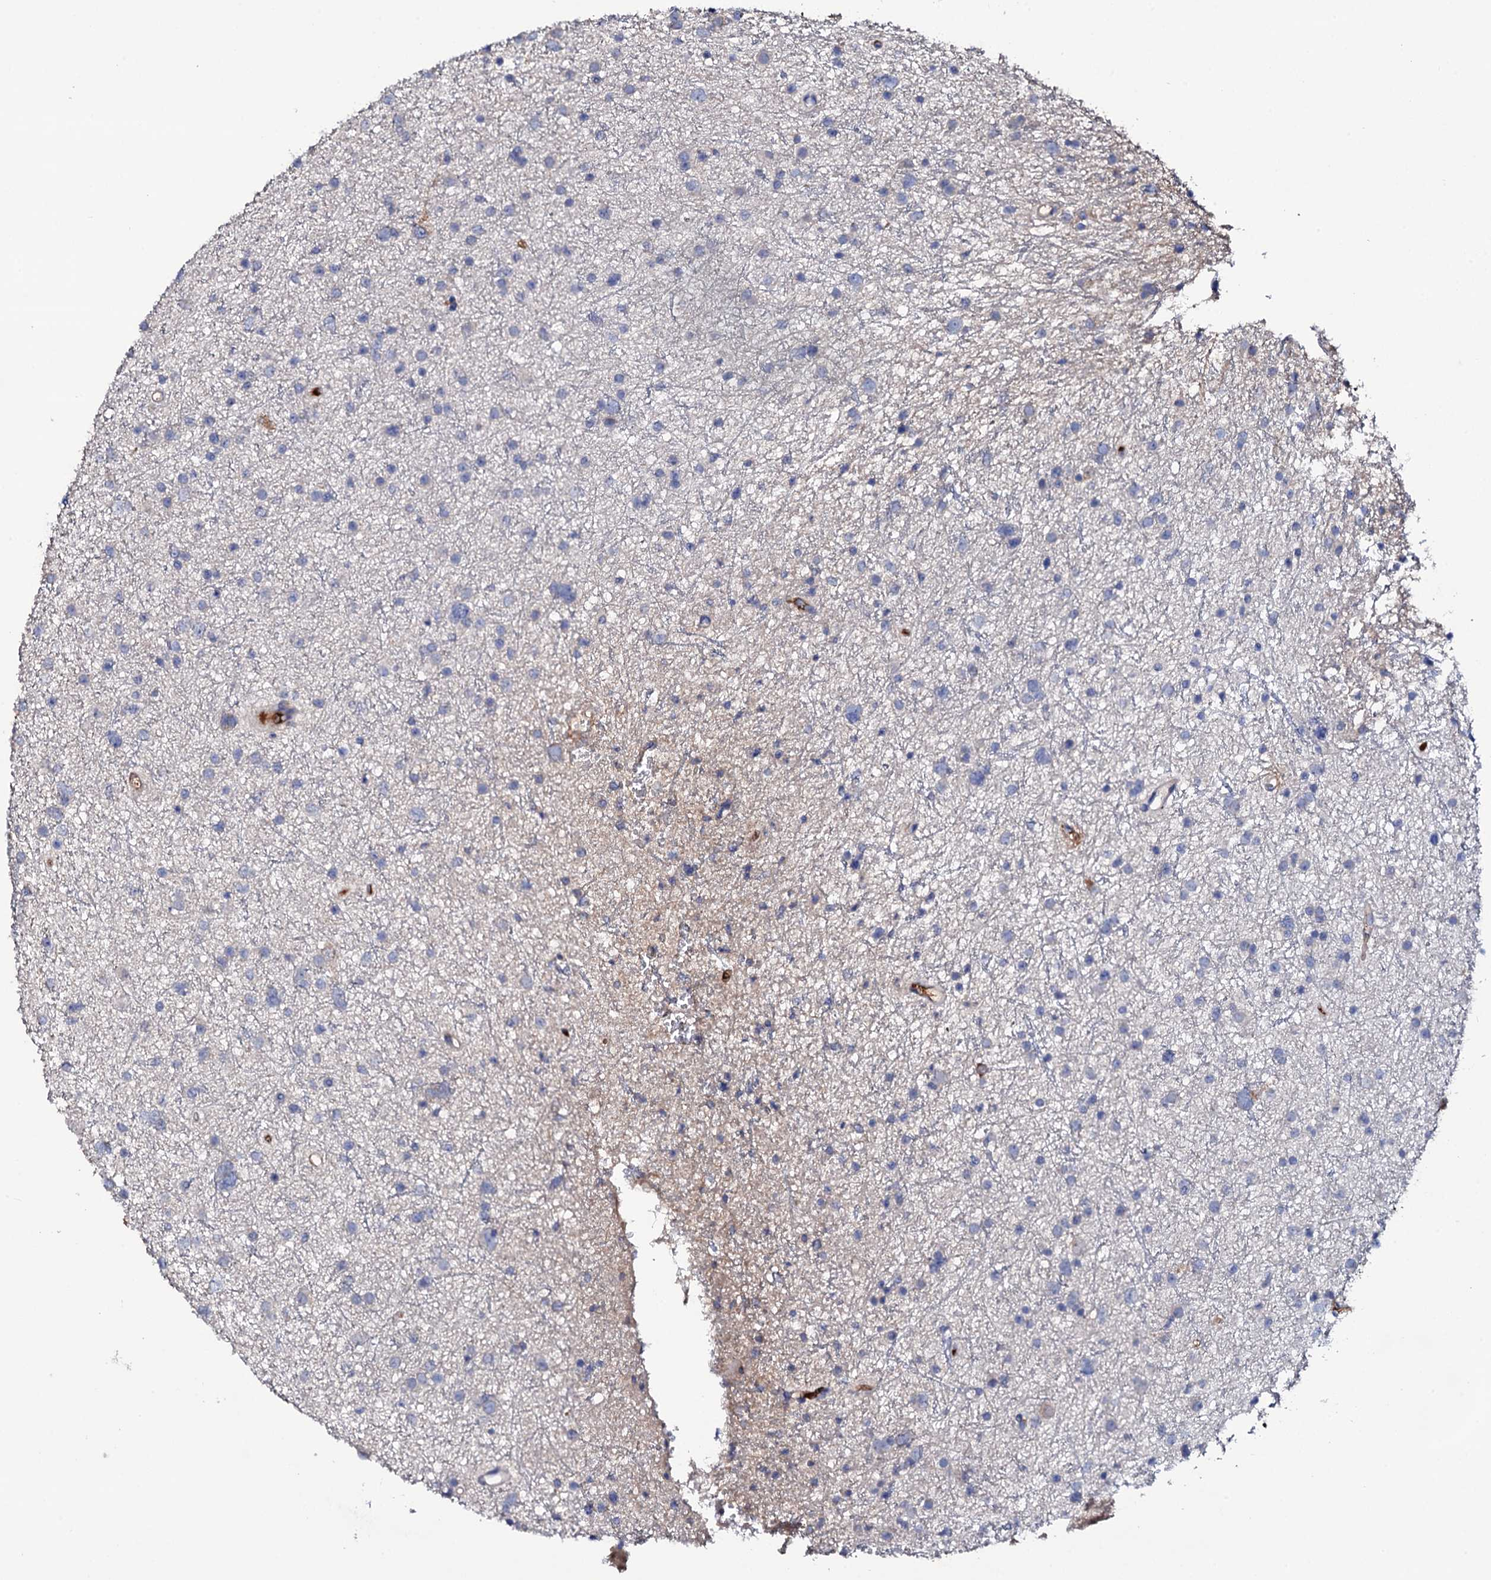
{"staining": {"intensity": "negative", "quantity": "none", "location": "none"}, "tissue": "glioma", "cell_type": "Tumor cells", "image_type": "cancer", "snomed": [{"axis": "morphology", "description": "Glioma, malignant, Low grade"}, {"axis": "topography", "description": "Cerebral cortex"}], "caption": "Image shows no protein expression in tumor cells of glioma tissue. Brightfield microscopy of IHC stained with DAB (3,3'-diaminobenzidine) (brown) and hematoxylin (blue), captured at high magnification.", "gene": "TCAF2", "patient": {"sex": "female", "age": 39}}